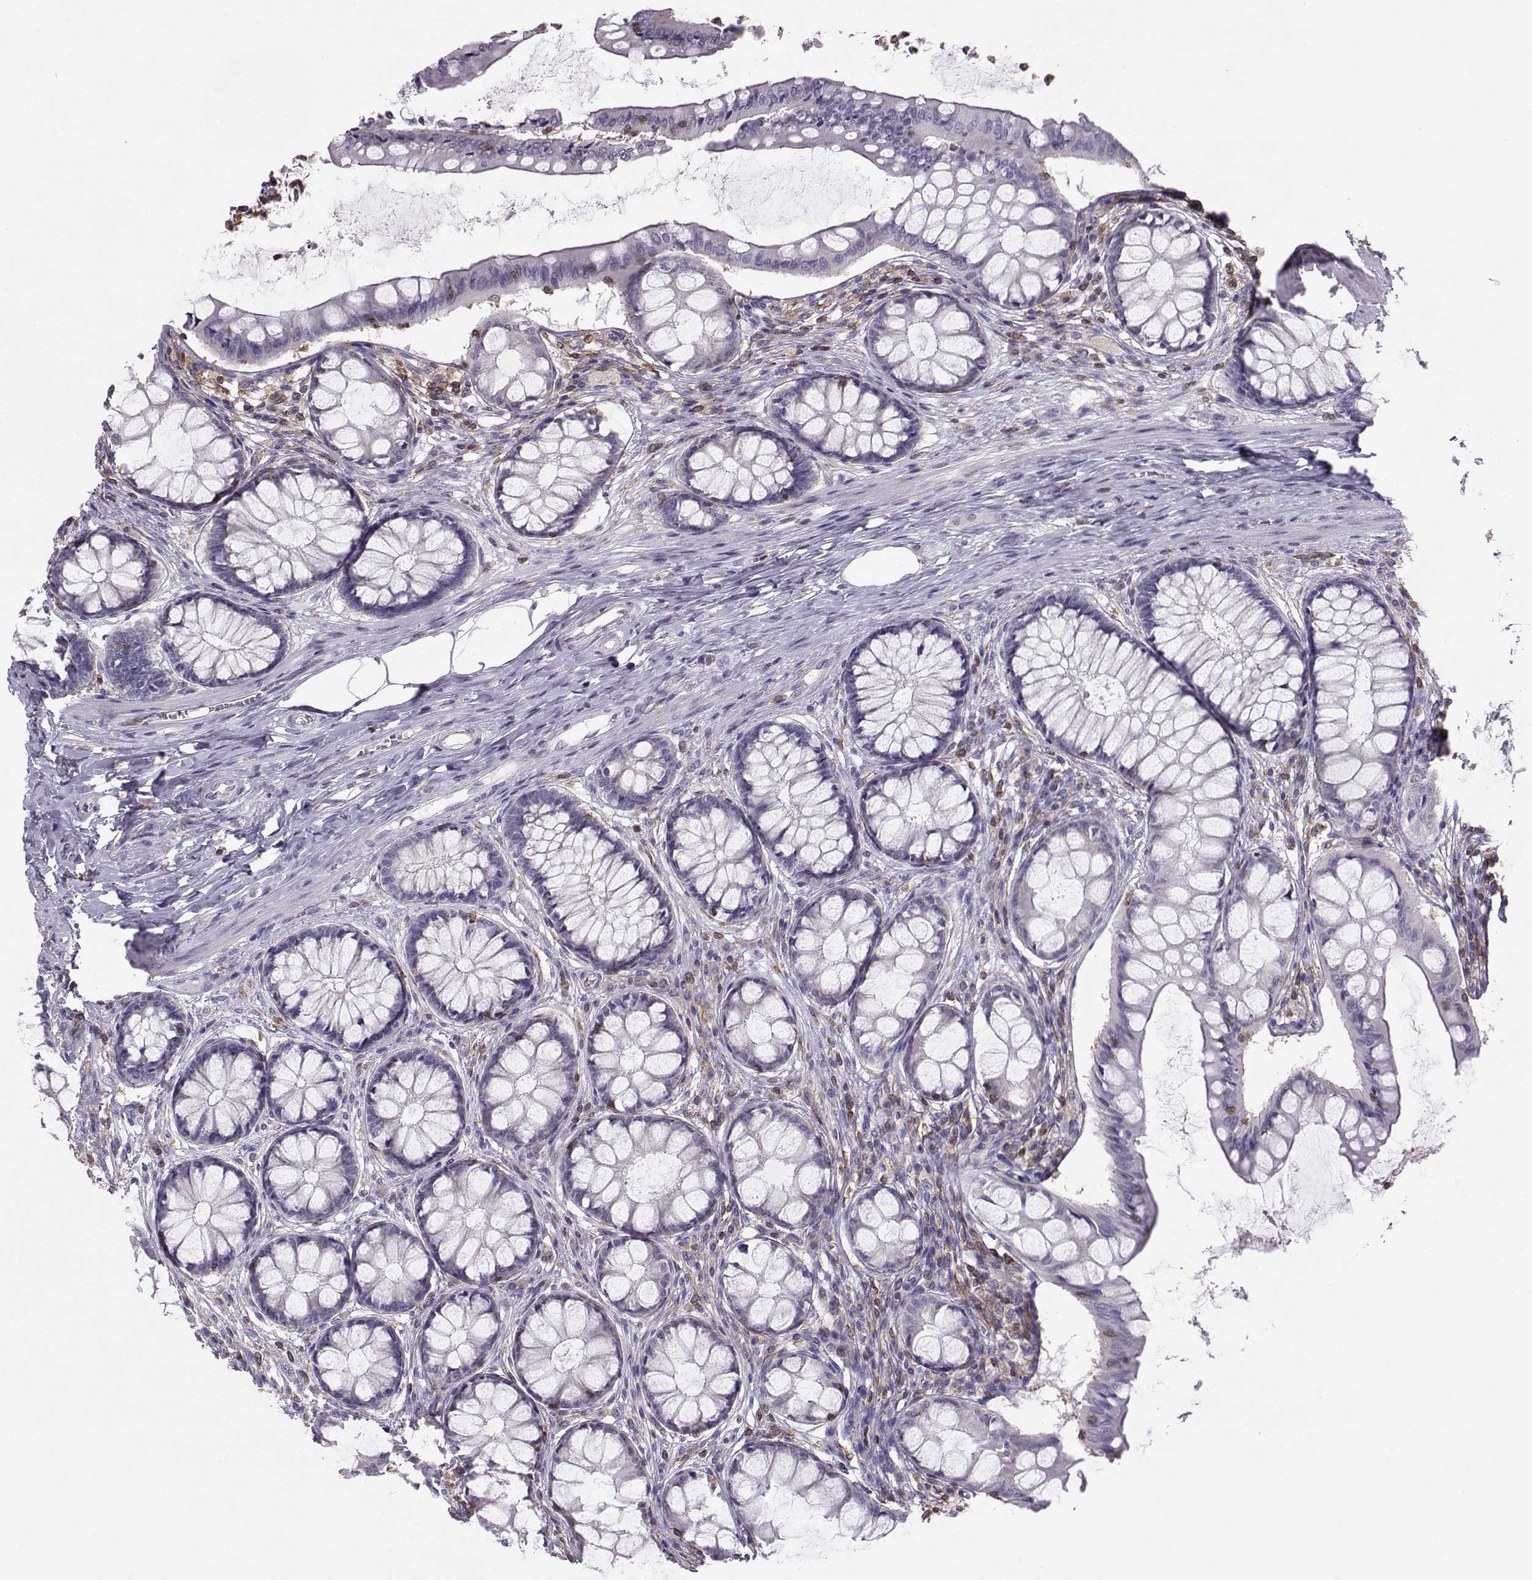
{"staining": {"intensity": "negative", "quantity": "none", "location": "none"}, "tissue": "colon", "cell_type": "Endothelial cells", "image_type": "normal", "snomed": [{"axis": "morphology", "description": "Normal tissue, NOS"}, {"axis": "topography", "description": "Colon"}], "caption": "DAB (3,3'-diaminobenzidine) immunohistochemical staining of normal colon reveals no significant staining in endothelial cells.", "gene": "ZBTB32", "patient": {"sex": "female", "age": 65}}